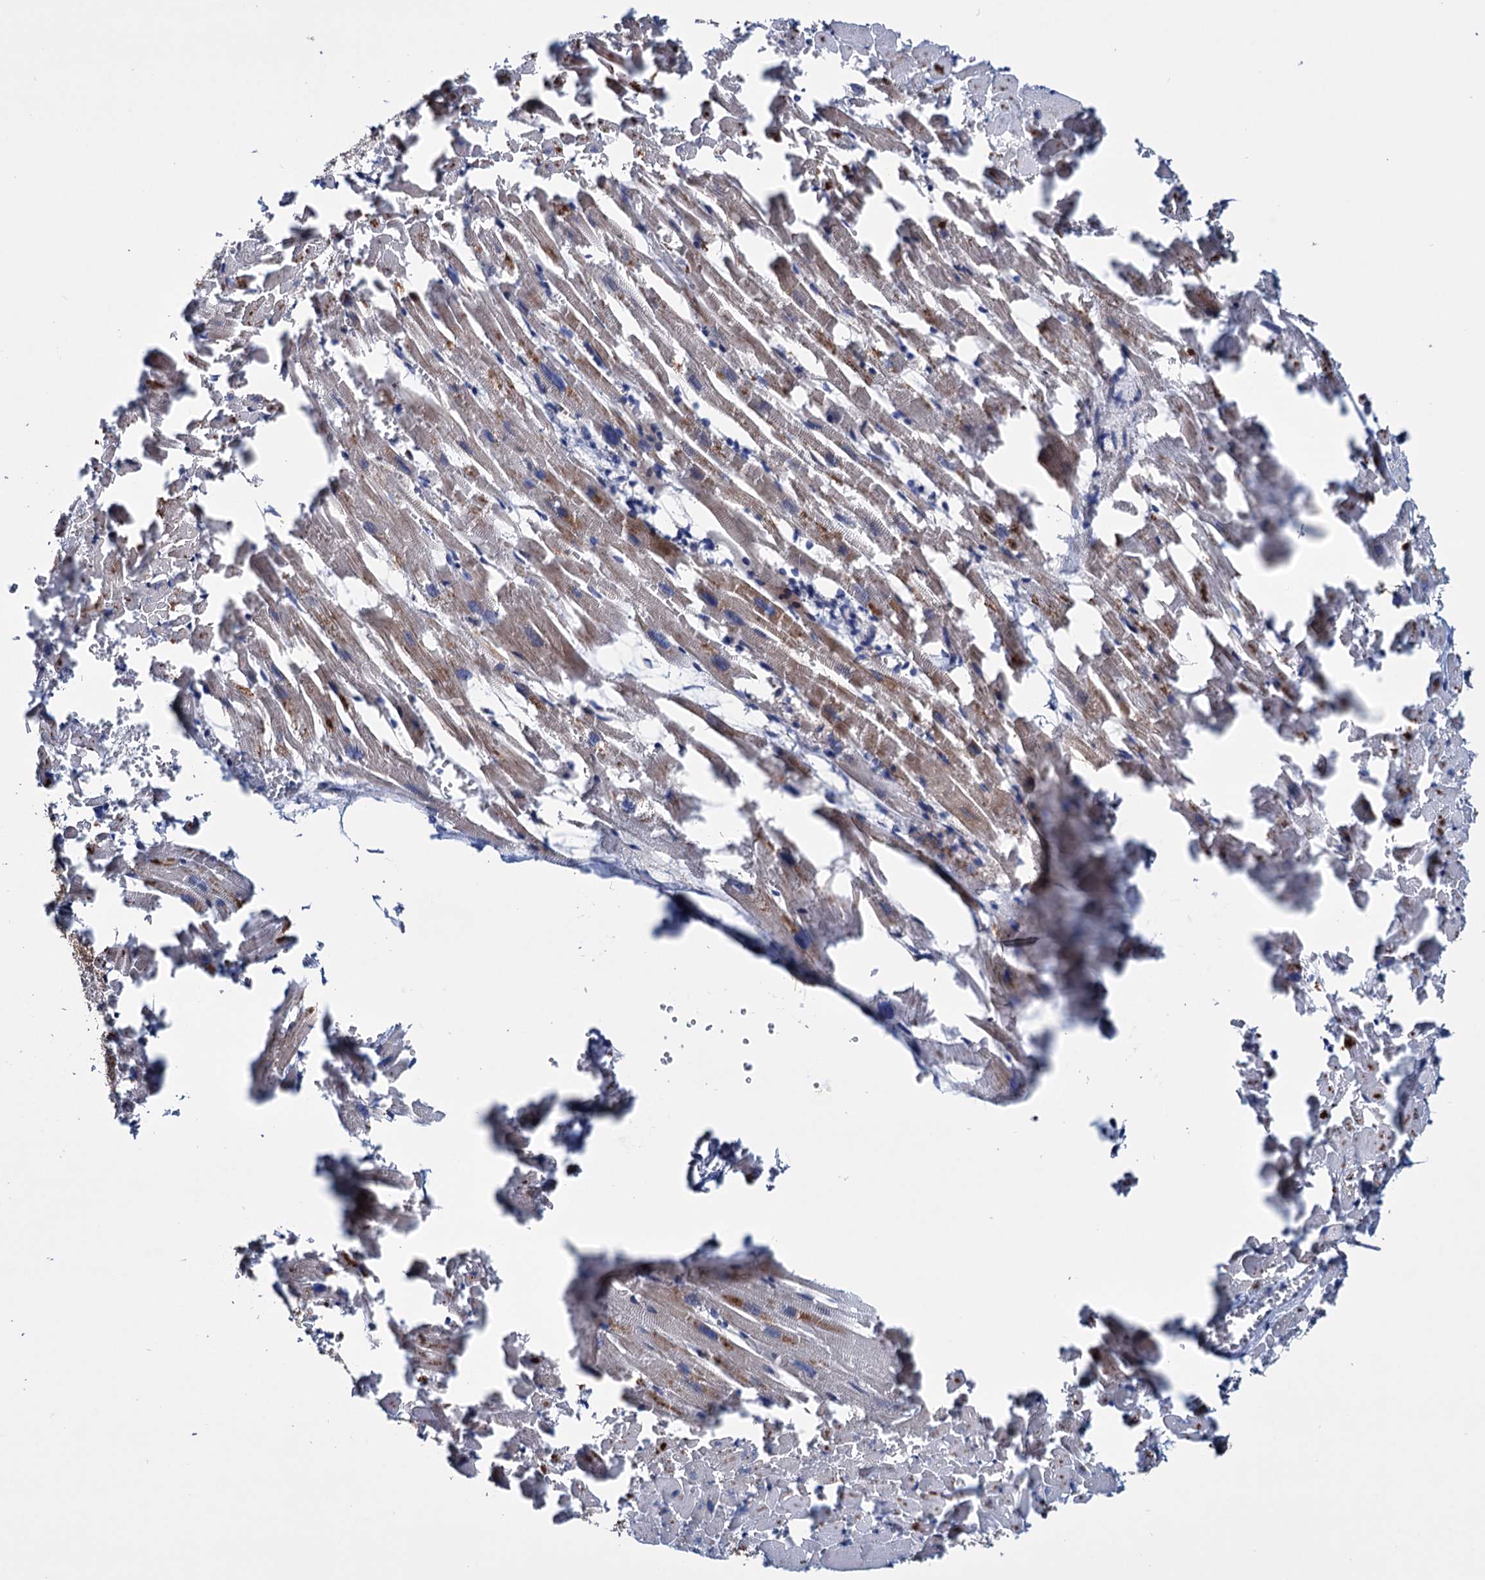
{"staining": {"intensity": "weak", "quantity": "<25%", "location": "cytoplasmic/membranous"}, "tissue": "heart muscle", "cell_type": "Cardiomyocytes", "image_type": "normal", "snomed": [{"axis": "morphology", "description": "Normal tissue, NOS"}, {"axis": "topography", "description": "Heart"}], "caption": "Immunohistochemistry photomicrograph of normal heart muscle: human heart muscle stained with DAB (3,3'-diaminobenzidine) demonstrates no significant protein staining in cardiomyocytes. The staining is performed using DAB (3,3'-diaminobenzidine) brown chromogen with nuclei counter-stained in using hematoxylin.", "gene": "EYA4", "patient": {"sex": "female", "age": 64}}